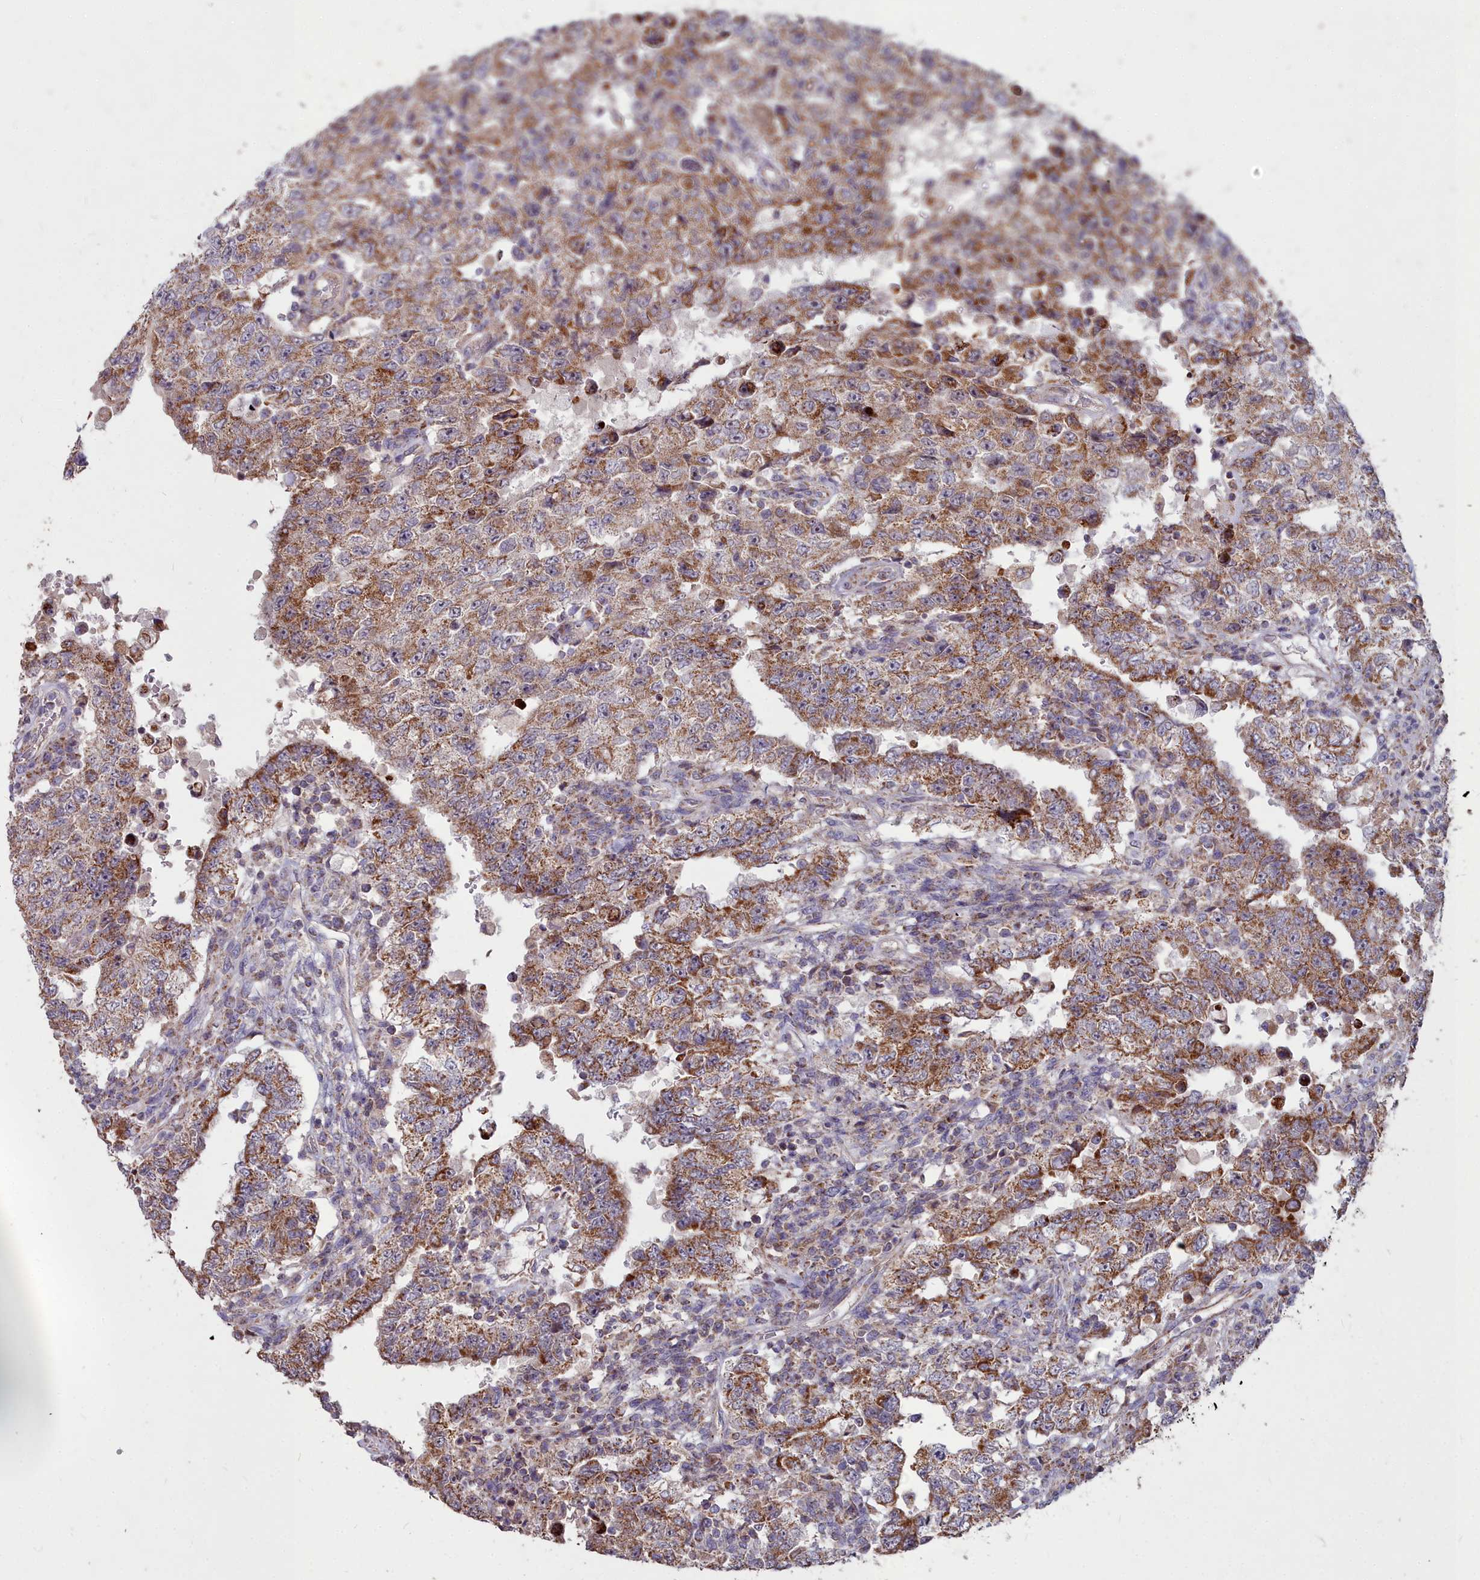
{"staining": {"intensity": "moderate", "quantity": ">75%", "location": "cytoplasmic/membranous"}, "tissue": "testis cancer", "cell_type": "Tumor cells", "image_type": "cancer", "snomed": [{"axis": "morphology", "description": "Carcinoma, Embryonal, NOS"}, {"axis": "topography", "description": "Testis"}], "caption": "A brown stain labels moderate cytoplasmic/membranous positivity of a protein in human testis cancer tumor cells.", "gene": "COX11", "patient": {"sex": "male", "age": 26}}